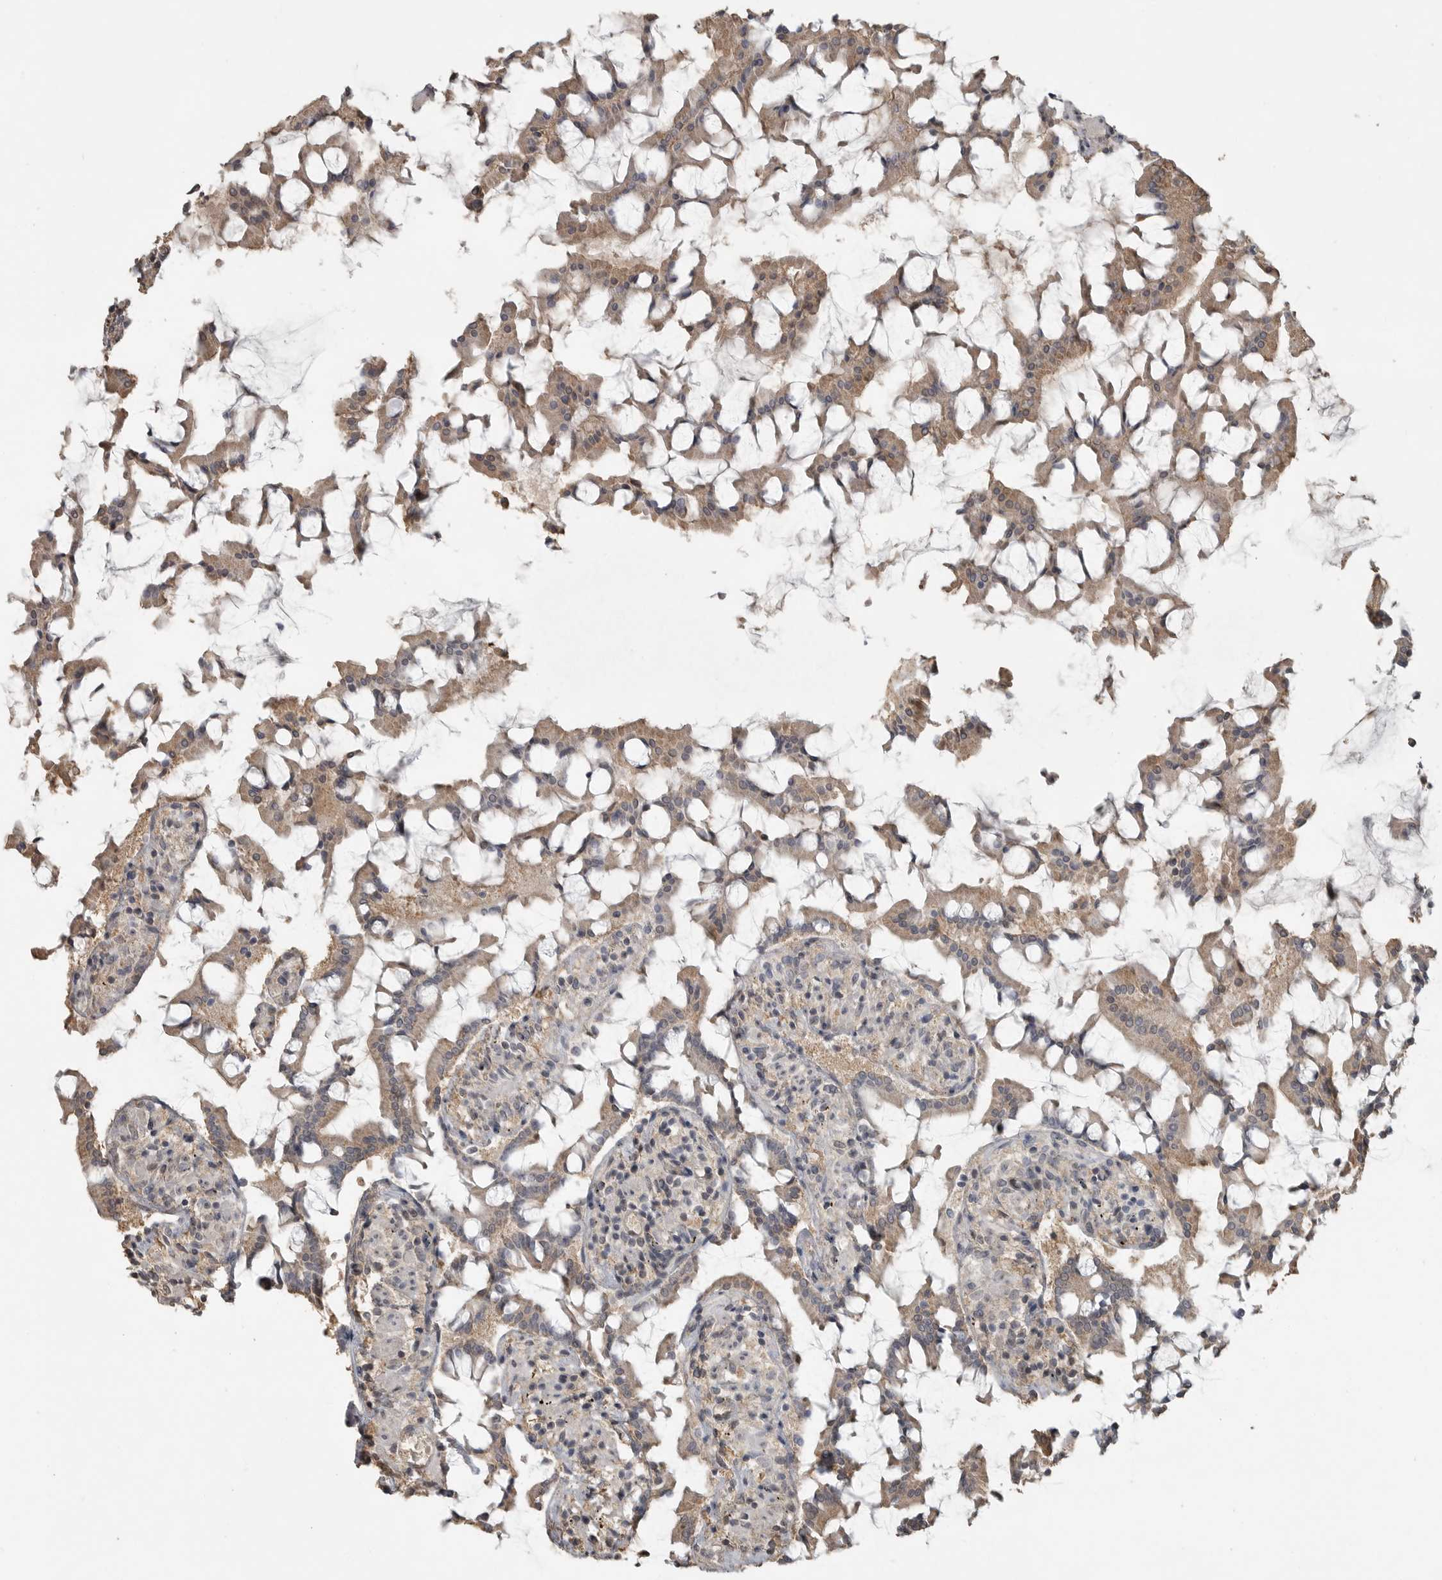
{"staining": {"intensity": "moderate", "quantity": ">75%", "location": "cytoplasmic/membranous"}, "tissue": "small intestine", "cell_type": "Glandular cells", "image_type": "normal", "snomed": [{"axis": "morphology", "description": "Normal tissue, NOS"}, {"axis": "topography", "description": "Small intestine"}], "caption": "This photomicrograph displays immunohistochemistry staining of unremarkable human small intestine, with medium moderate cytoplasmic/membranous staining in approximately >75% of glandular cells.", "gene": "LLGL1", "patient": {"sex": "male", "age": 41}}